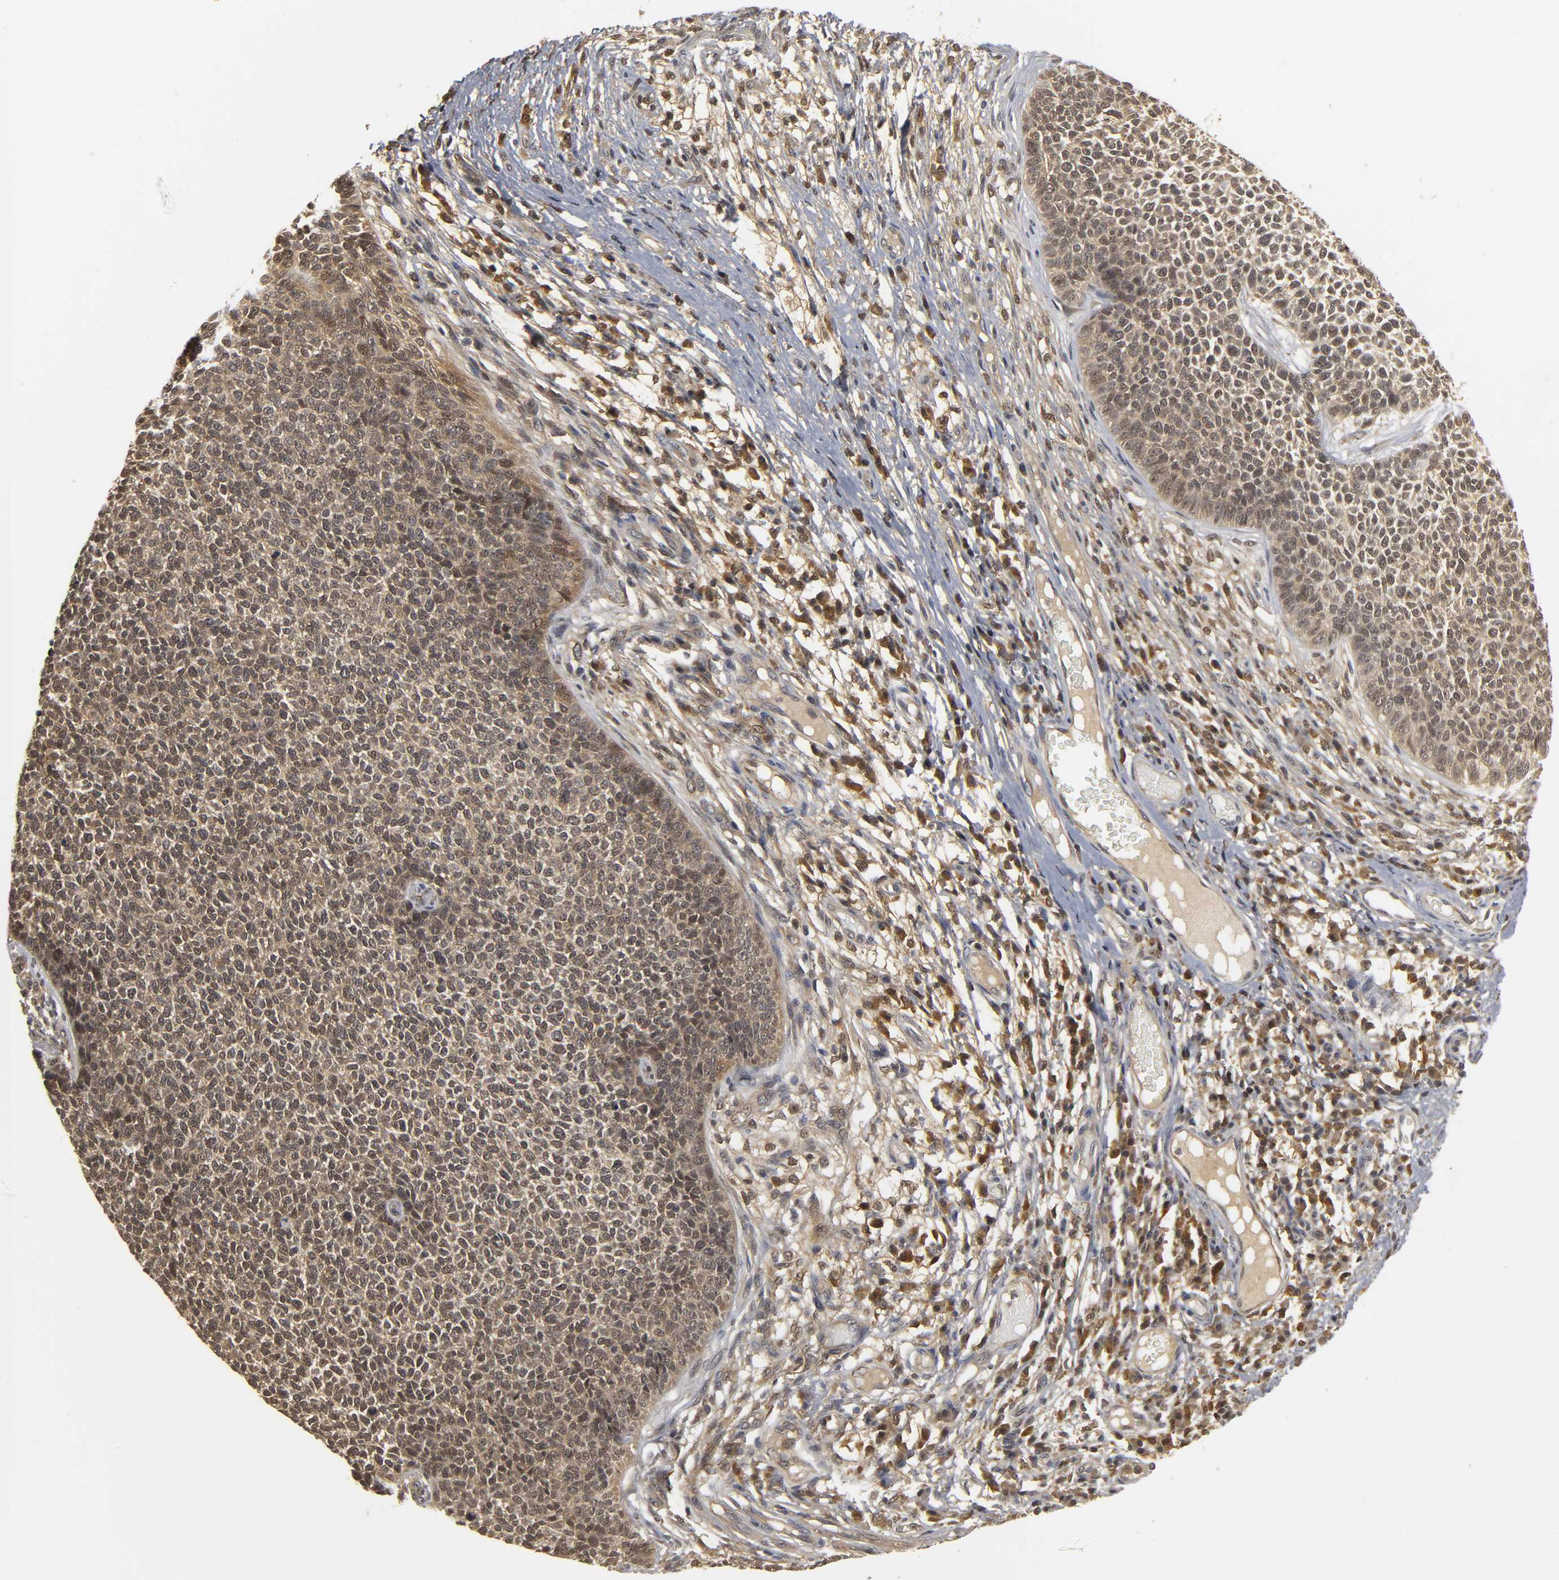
{"staining": {"intensity": "moderate", "quantity": "25%-75%", "location": "cytoplasmic/membranous,nuclear"}, "tissue": "skin cancer", "cell_type": "Tumor cells", "image_type": "cancer", "snomed": [{"axis": "morphology", "description": "Basal cell carcinoma"}, {"axis": "topography", "description": "Skin"}], "caption": "Moderate cytoplasmic/membranous and nuclear expression is identified in approximately 25%-75% of tumor cells in skin cancer (basal cell carcinoma).", "gene": "PARK7", "patient": {"sex": "female", "age": 84}}